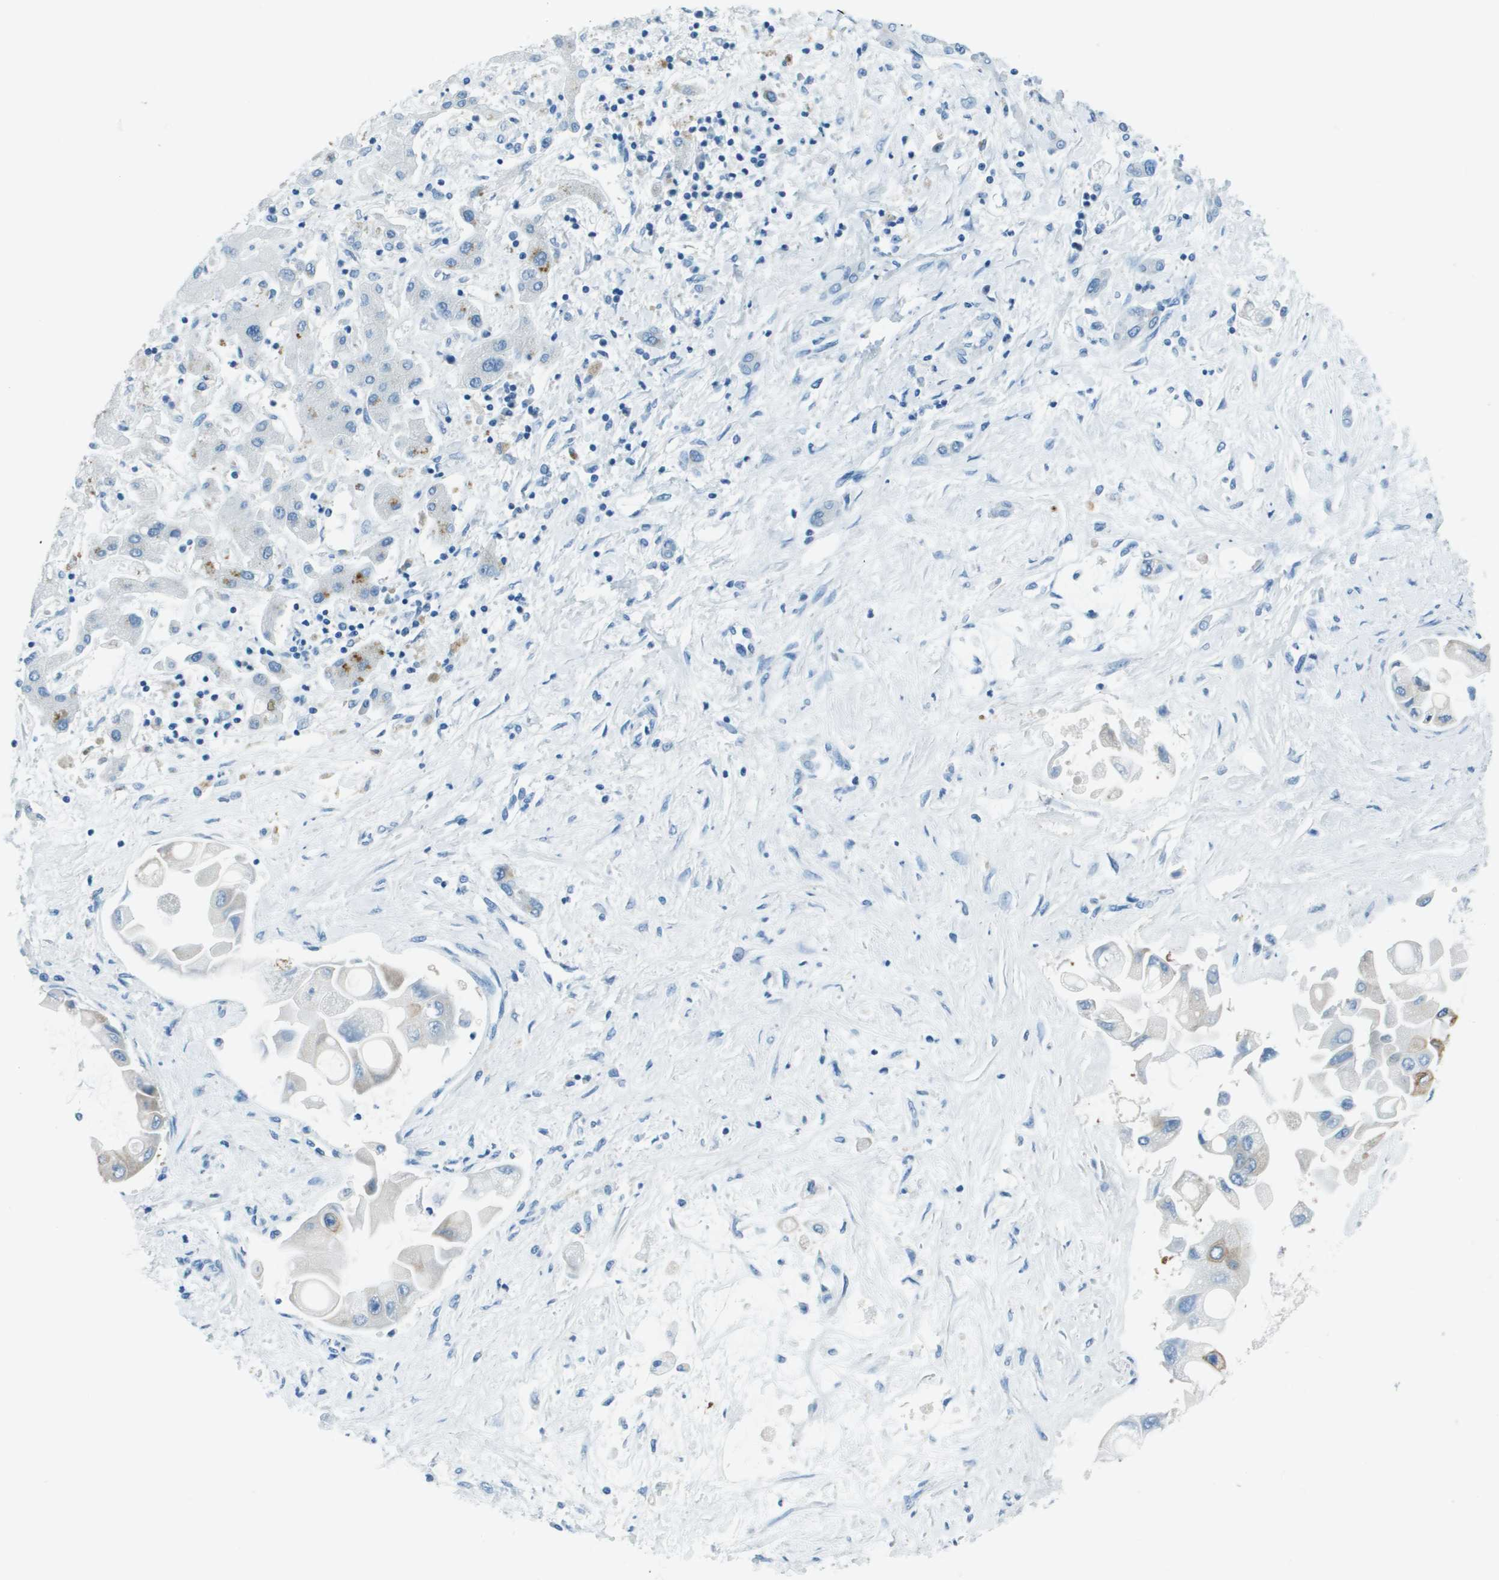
{"staining": {"intensity": "negative", "quantity": "none", "location": "none"}, "tissue": "liver cancer", "cell_type": "Tumor cells", "image_type": "cancer", "snomed": [{"axis": "morphology", "description": "Cholangiocarcinoma"}, {"axis": "topography", "description": "Liver"}], "caption": "The IHC micrograph has no significant expression in tumor cells of cholangiocarcinoma (liver) tissue.", "gene": "SLC16A10", "patient": {"sex": "male", "age": 50}}